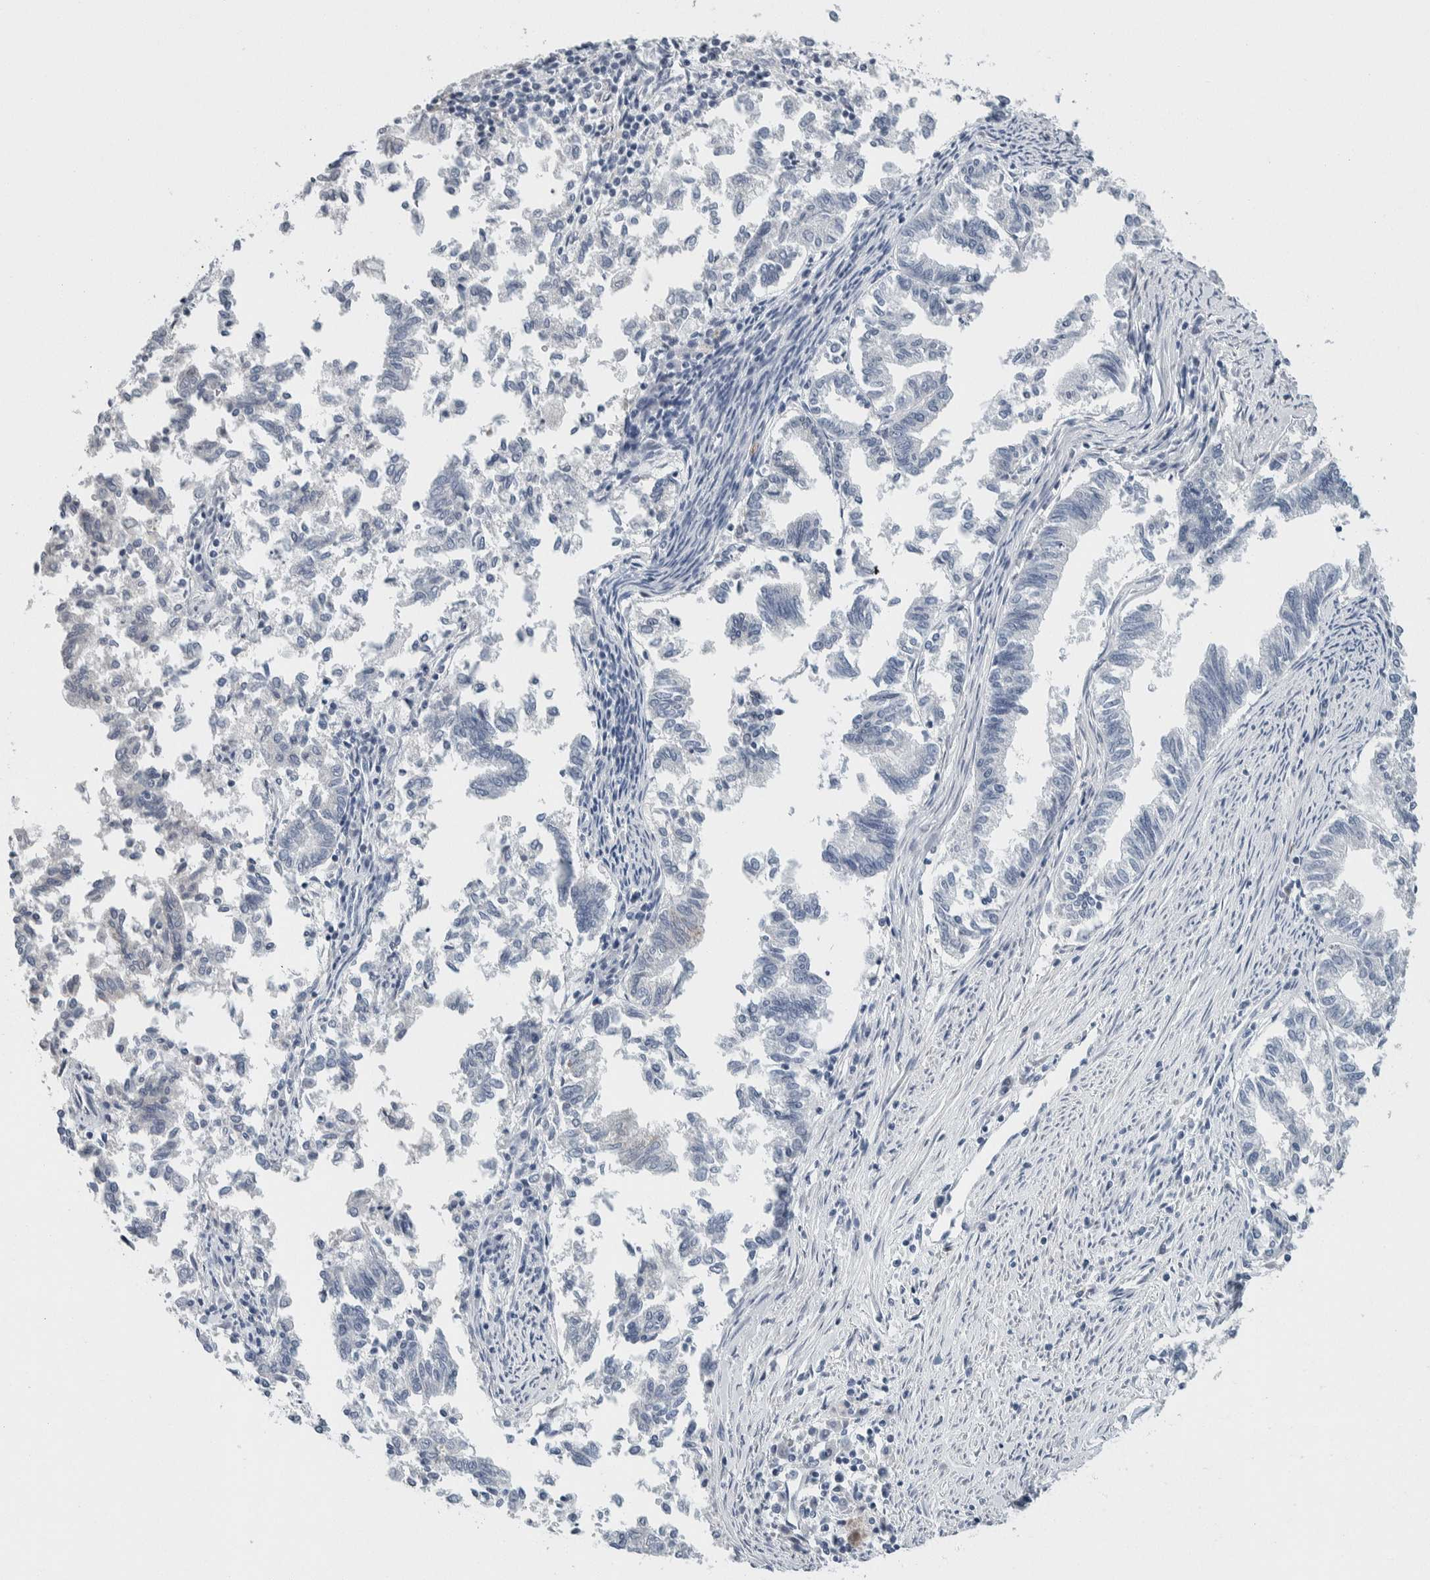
{"staining": {"intensity": "negative", "quantity": "none", "location": "none"}, "tissue": "endometrial cancer", "cell_type": "Tumor cells", "image_type": "cancer", "snomed": [{"axis": "morphology", "description": "Necrosis, NOS"}, {"axis": "morphology", "description": "Adenocarcinoma, NOS"}, {"axis": "topography", "description": "Endometrium"}], "caption": "IHC micrograph of neoplastic tissue: endometrial adenocarcinoma stained with DAB (3,3'-diaminobenzidine) displays no significant protein expression in tumor cells.", "gene": "SCN2A", "patient": {"sex": "female", "age": 79}}